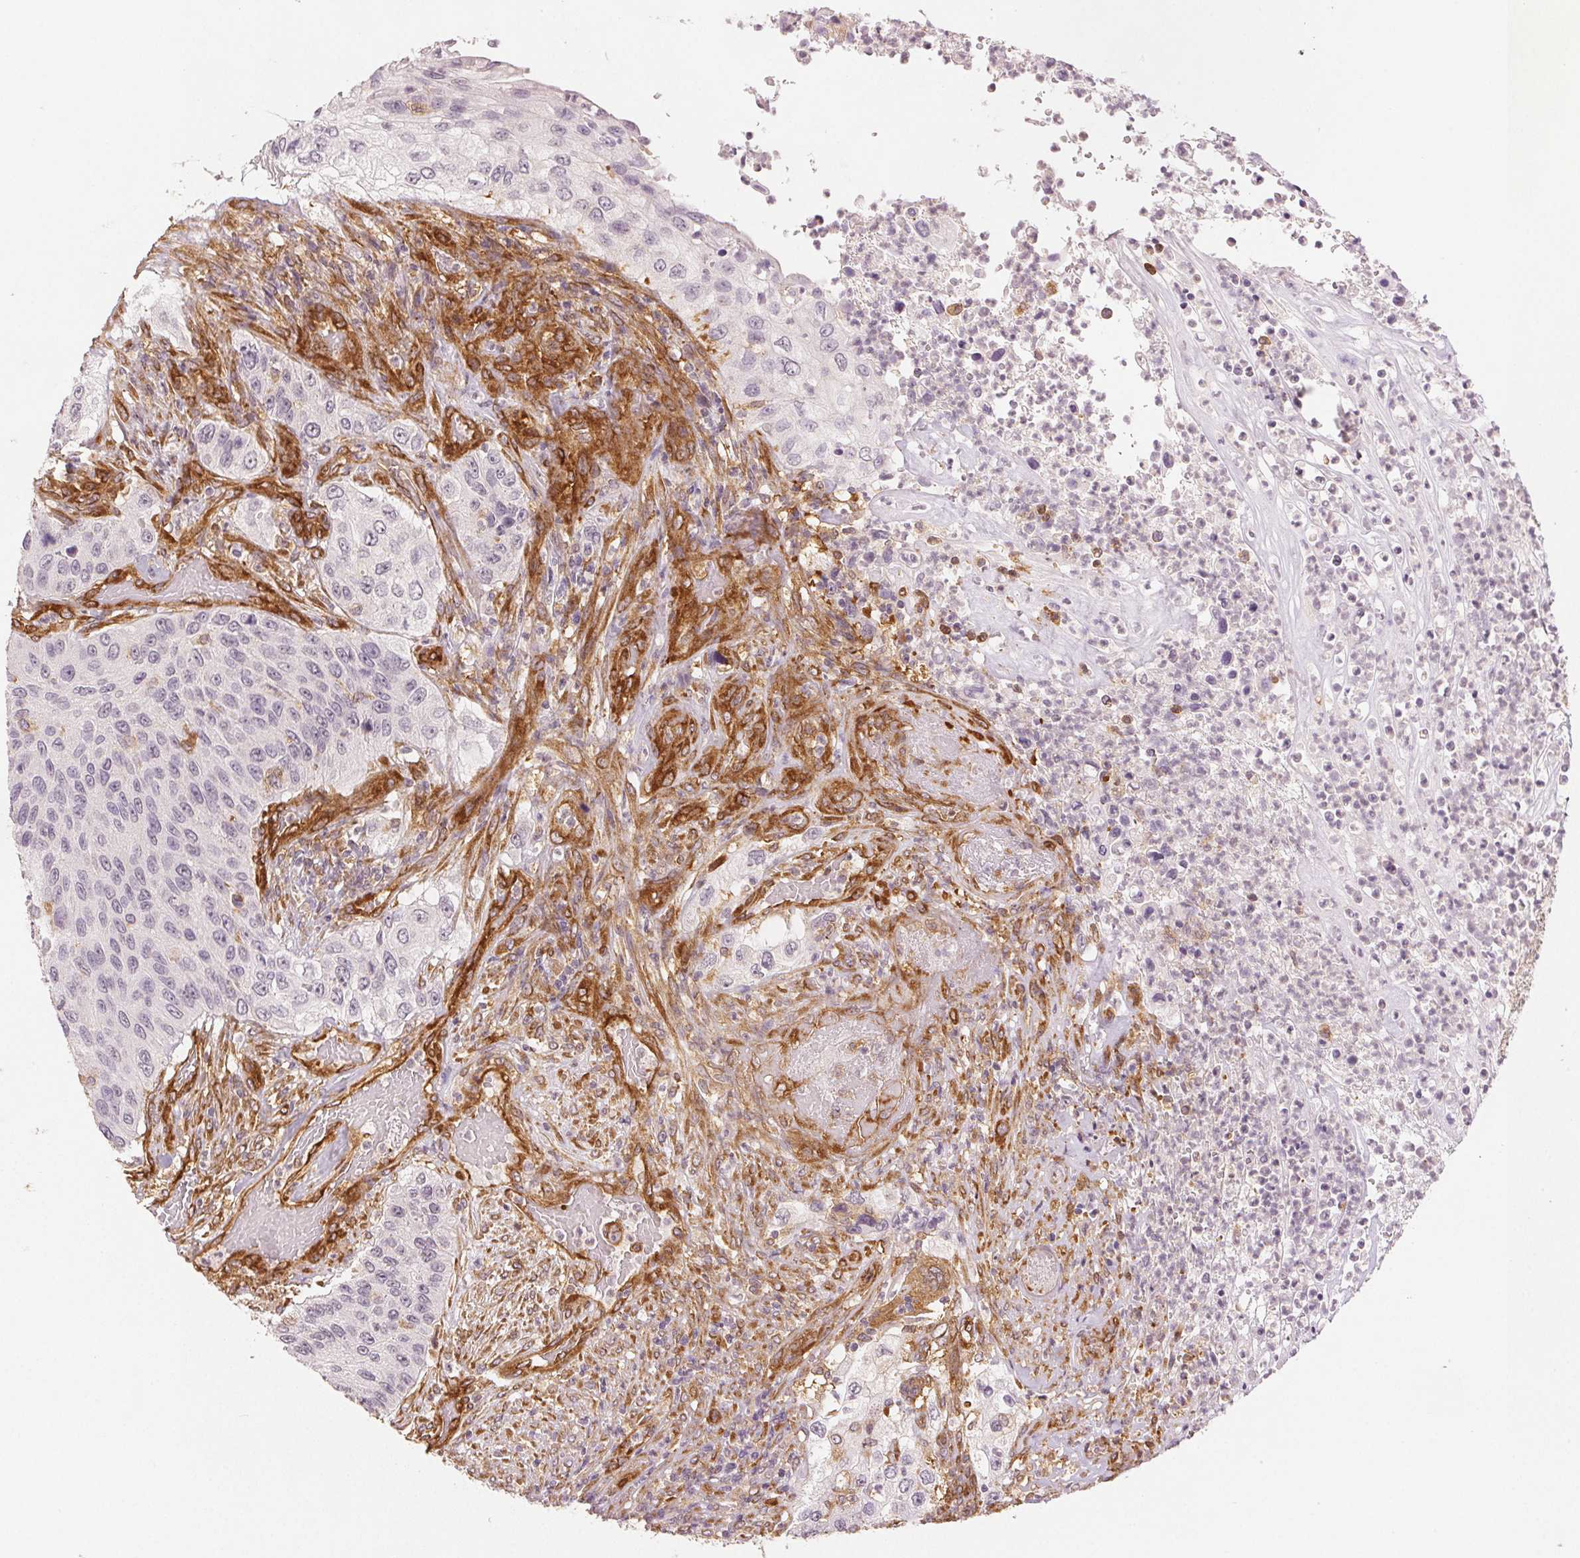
{"staining": {"intensity": "negative", "quantity": "none", "location": "none"}, "tissue": "urothelial cancer", "cell_type": "Tumor cells", "image_type": "cancer", "snomed": [{"axis": "morphology", "description": "Urothelial carcinoma, High grade"}, {"axis": "topography", "description": "Urinary bladder"}], "caption": "IHC photomicrograph of neoplastic tissue: urothelial cancer stained with DAB (3,3'-diaminobenzidine) exhibits no significant protein positivity in tumor cells.", "gene": "DIAPH2", "patient": {"sex": "female", "age": 60}}